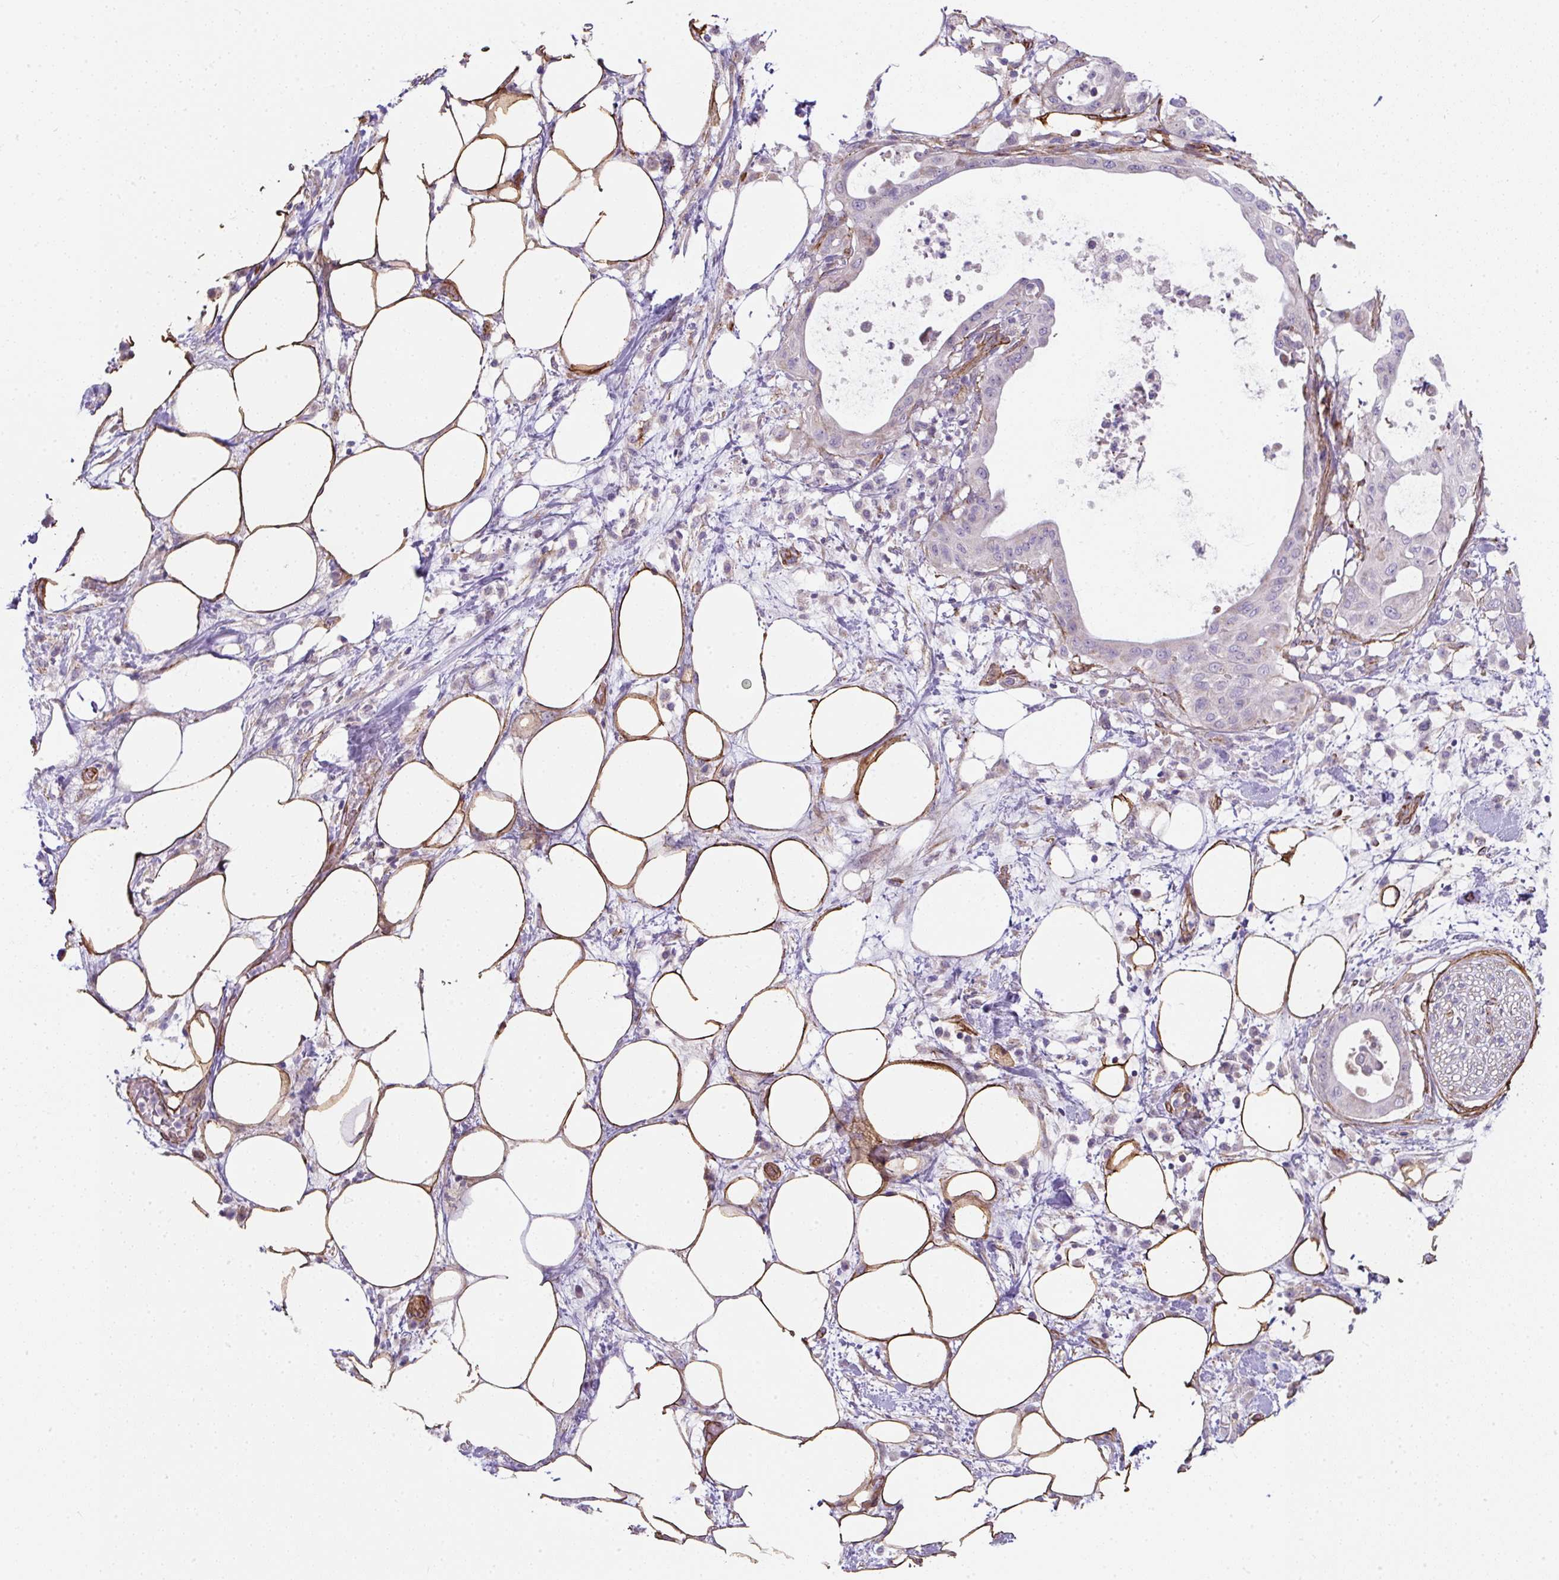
{"staining": {"intensity": "negative", "quantity": "none", "location": "none"}, "tissue": "pancreatic cancer", "cell_type": "Tumor cells", "image_type": "cancer", "snomed": [{"axis": "morphology", "description": "Adenocarcinoma, NOS"}, {"axis": "topography", "description": "Pancreas"}], "caption": "Photomicrograph shows no protein expression in tumor cells of adenocarcinoma (pancreatic) tissue.", "gene": "ANKUB1", "patient": {"sex": "male", "age": 68}}